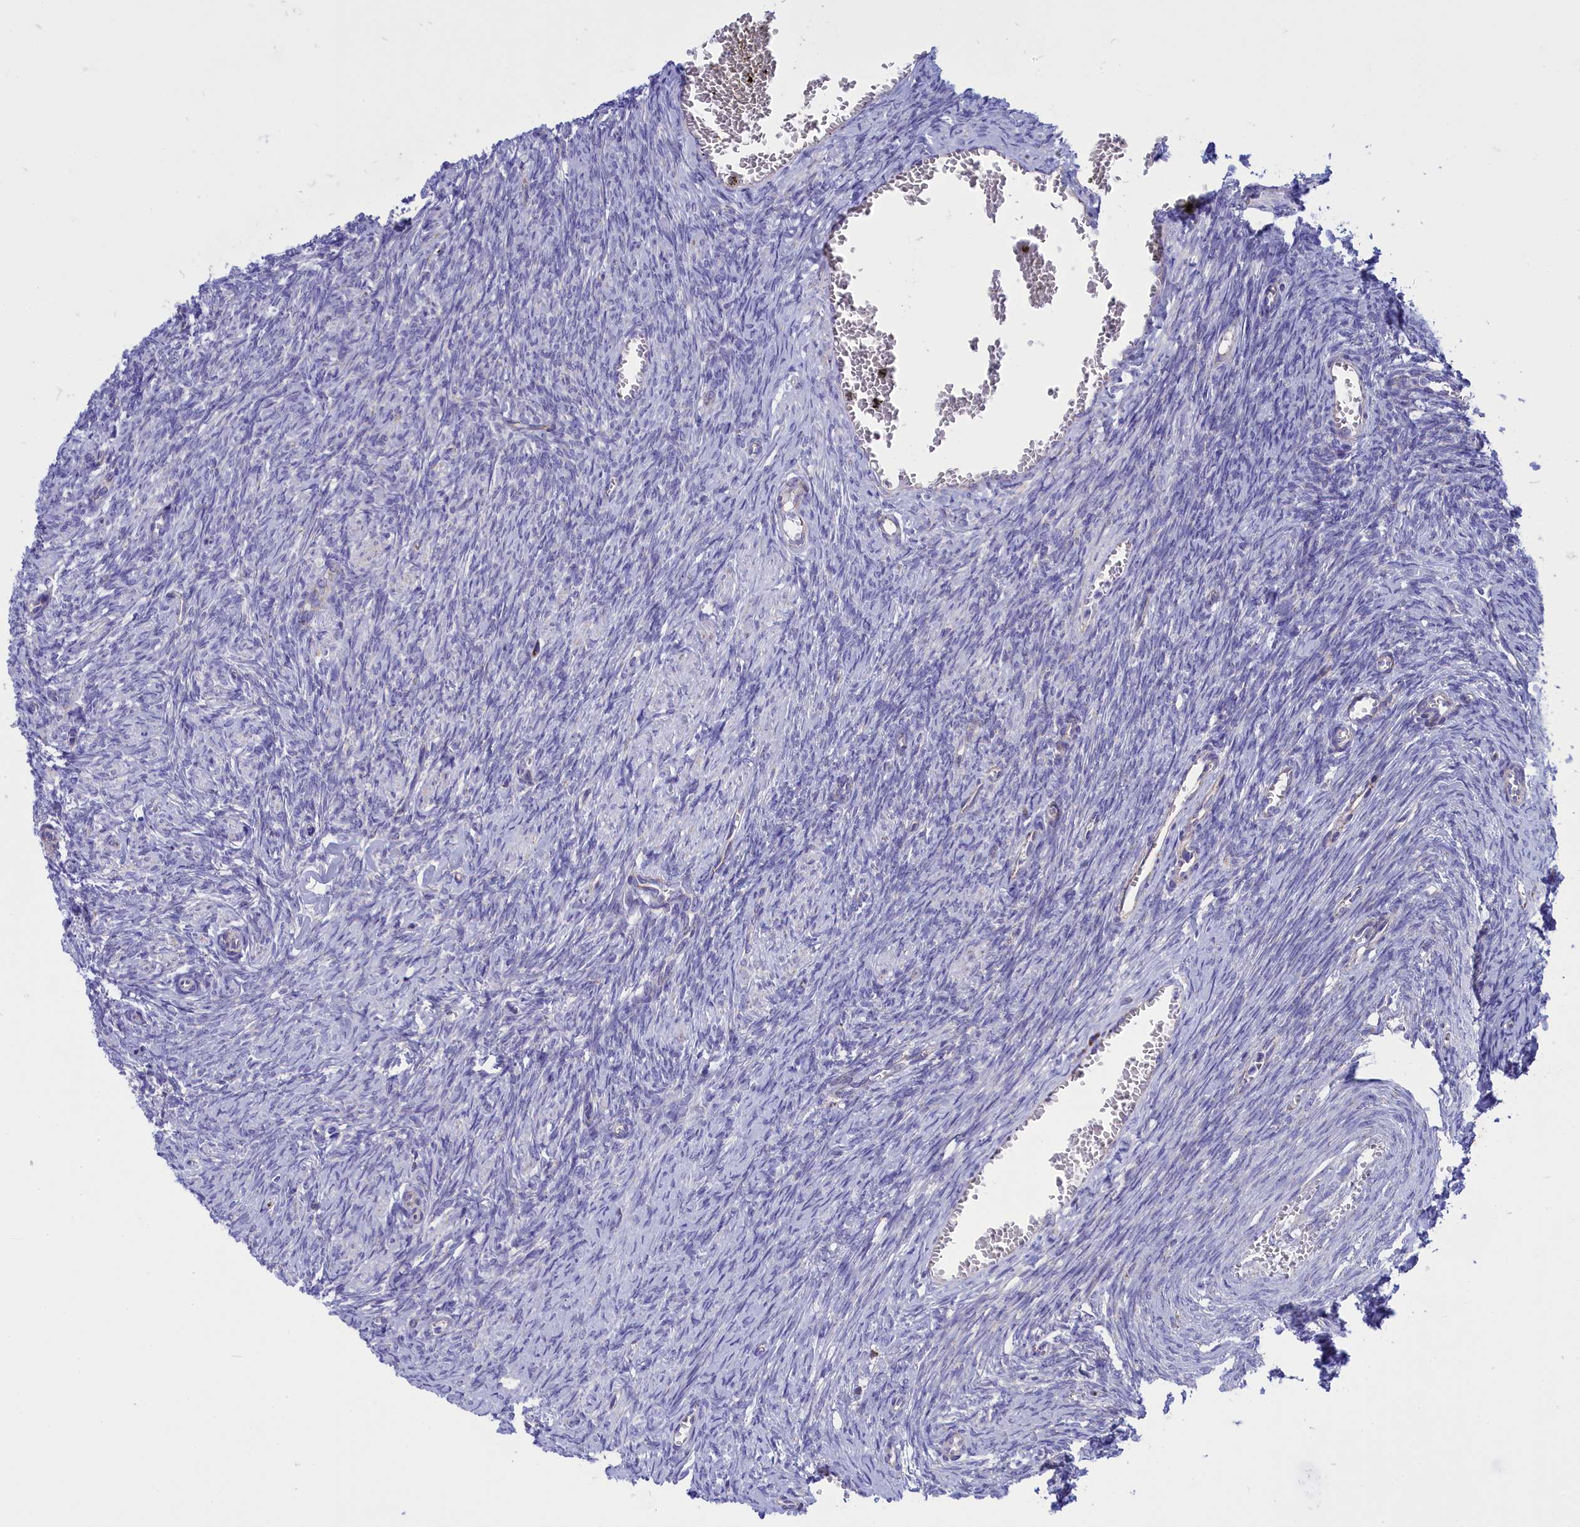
{"staining": {"intensity": "moderate", "quantity": "<25%", "location": "cytoplasmic/membranous"}, "tissue": "ovary", "cell_type": "Follicle cells", "image_type": "normal", "snomed": [{"axis": "morphology", "description": "Normal tissue, NOS"}, {"axis": "topography", "description": "Ovary"}], "caption": "Moderate cytoplasmic/membranous positivity for a protein is present in about <25% of follicle cells of benign ovary using IHC.", "gene": "CCRL2", "patient": {"sex": "female", "age": 44}}